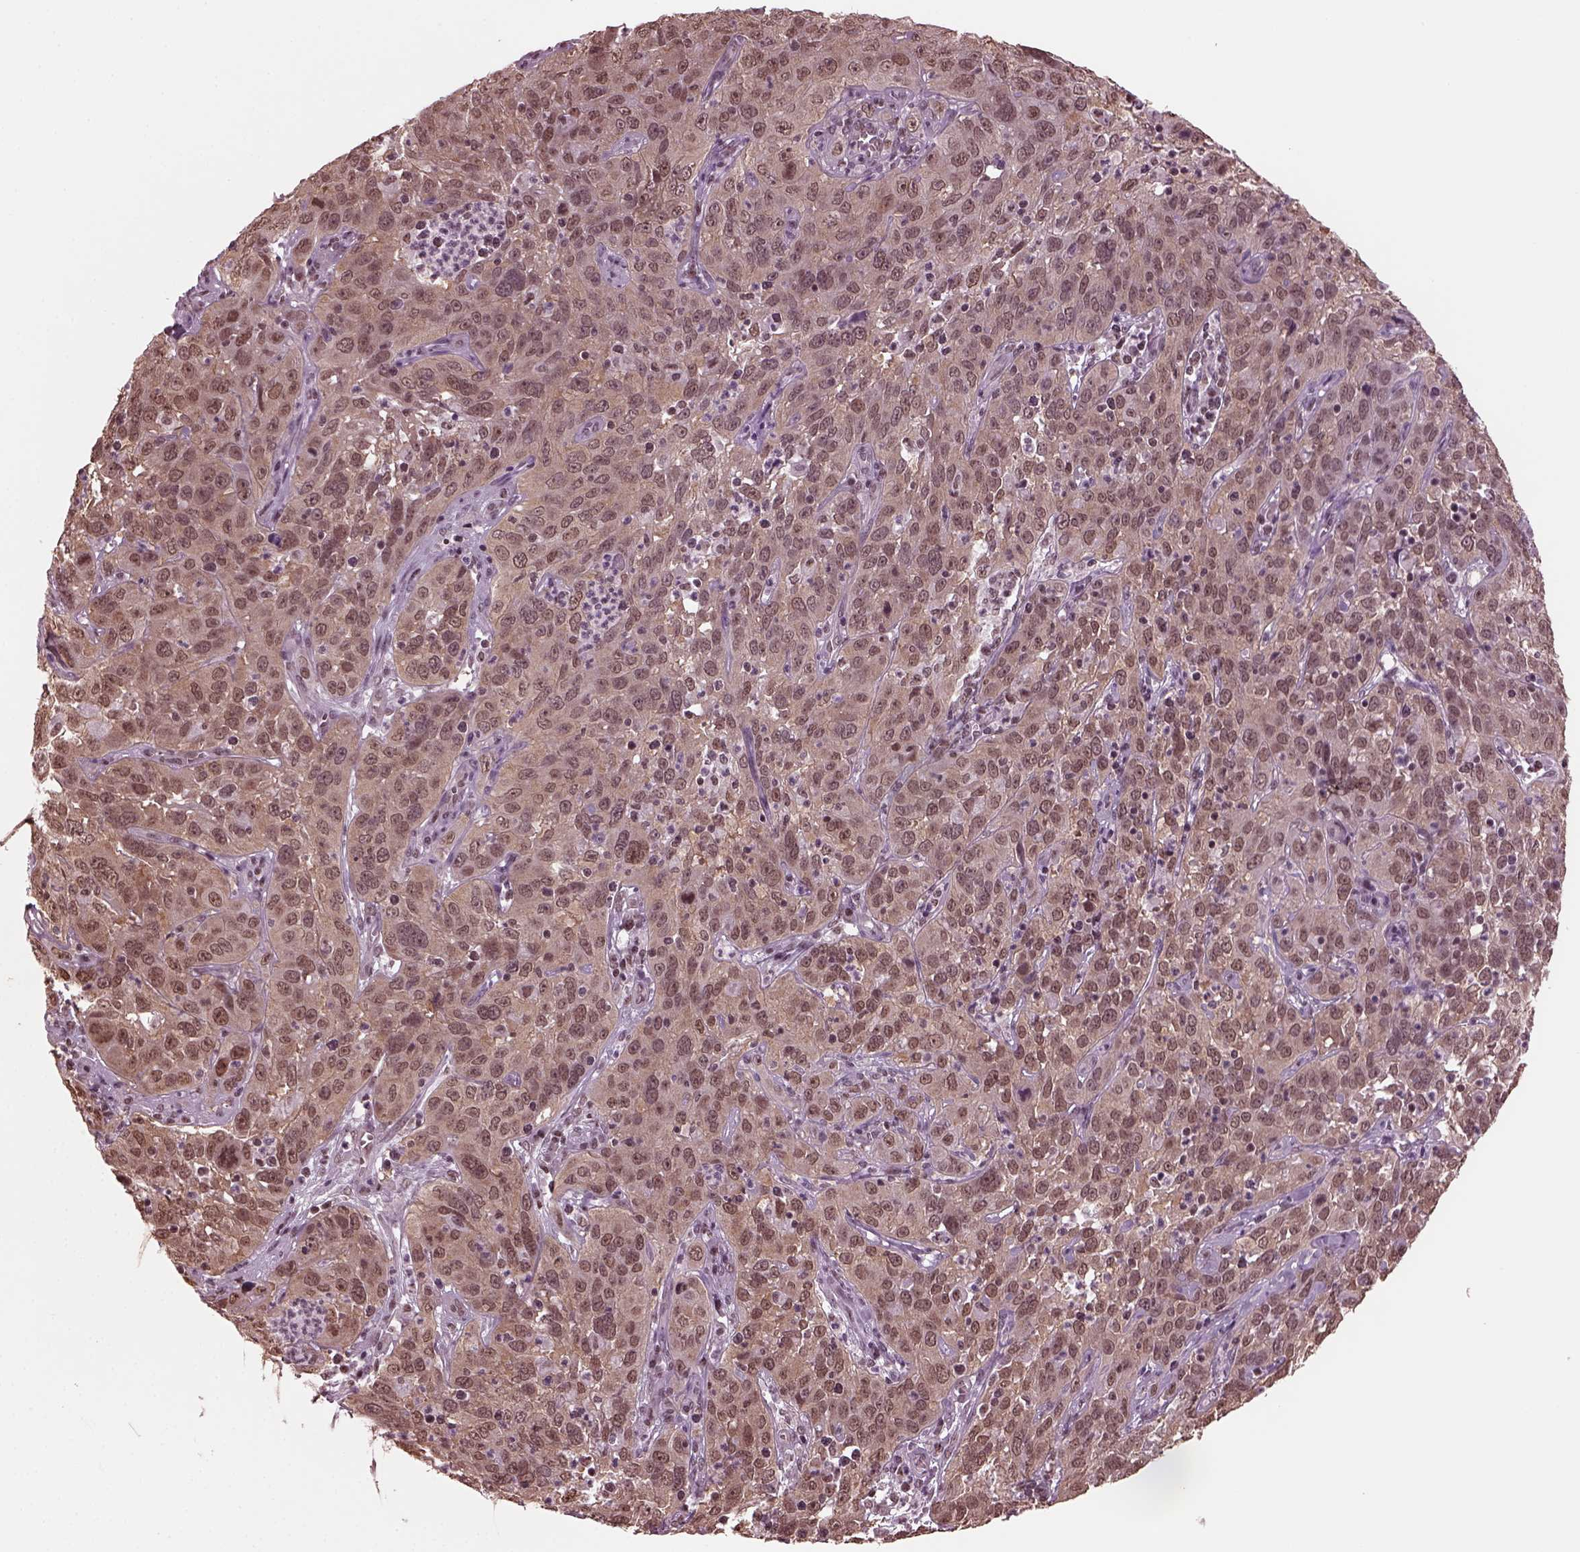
{"staining": {"intensity": "weak", "quantity": ">75%", "location": "cytoplasmic/membranous"}, "tissue": "cervical cancer", "cell_type": "Tumor cells", "image_type": "cancer", "snomed": [{"axis": "morphology", "description": "Squamous cell carcinoma, NOS"}, {"axis": "topography", "description": "Cervix"}], "caption": "Human cervical cancer stained with a brown dye shows weak cytoplasmic/membranous positive expression in approximately >75% of tumor cells.", "gene": "RUVBL2", "patient": {"sex": "female", "age": 32}}